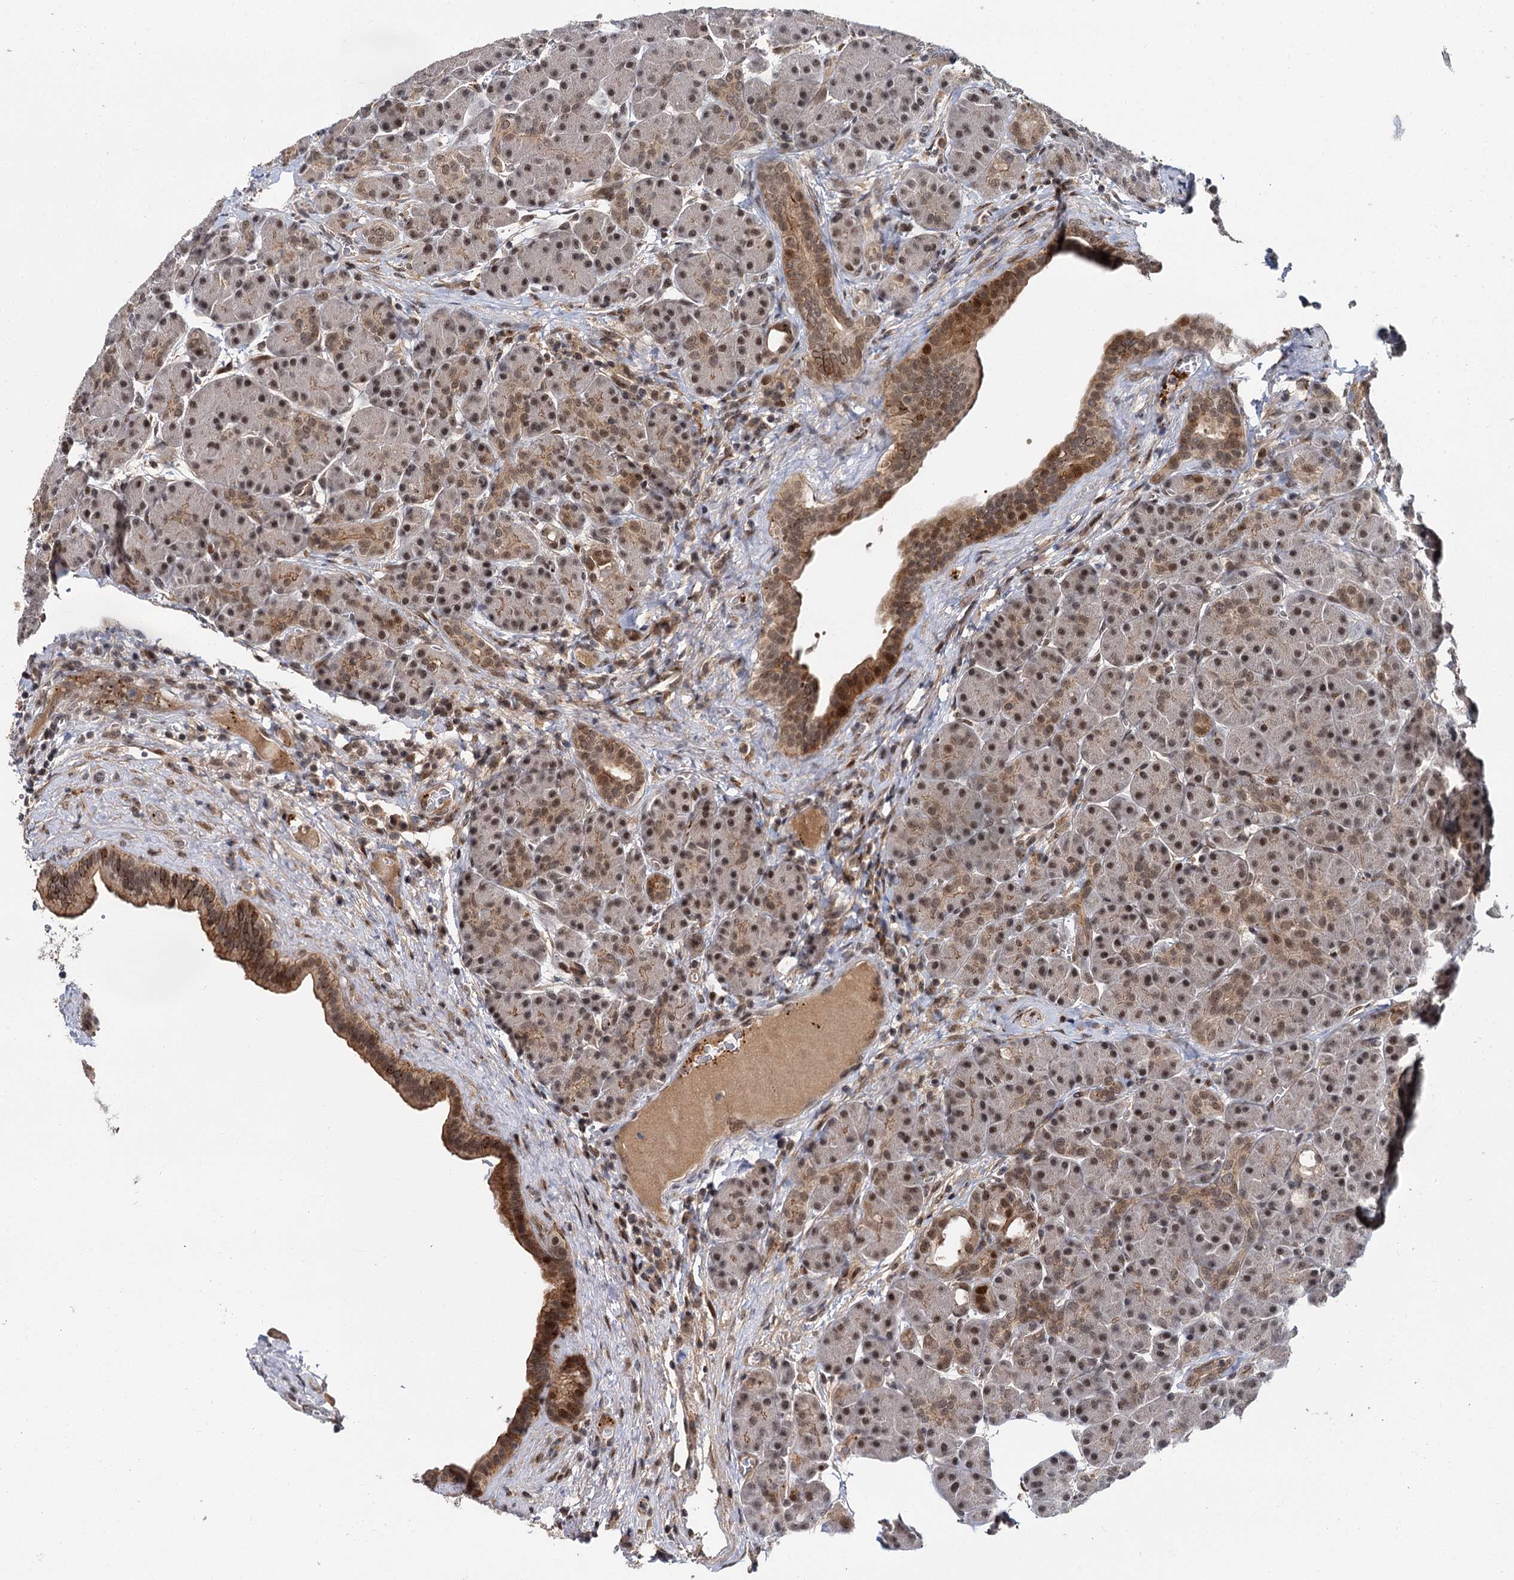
{"staining": {"intensity": "strong", "quantity": "25%-75%", "location": "cytoplasmic/membranous,nuclear"}, "tissue": "pancreas", "cell_type": "Exocrine glandular cells", "image_type": "normal", "snomed": [{"axis": "morphology", "description": "Normal tissue, NOS"}, {"axis": "topography", "description": "Pancreas"}], "caption": "IHC of benign pancreas exhibits high levels of strong cytoplasmic/membranous,nuclear expression in approximately 25%-75% of exocrine glandular cells. Using DAB (brown) and hematoxylin (blue) stains, captured at high magnification using brightfield microscopy.", "gene": "MBD6", "patient": {"sex": "male", "age": 63}}